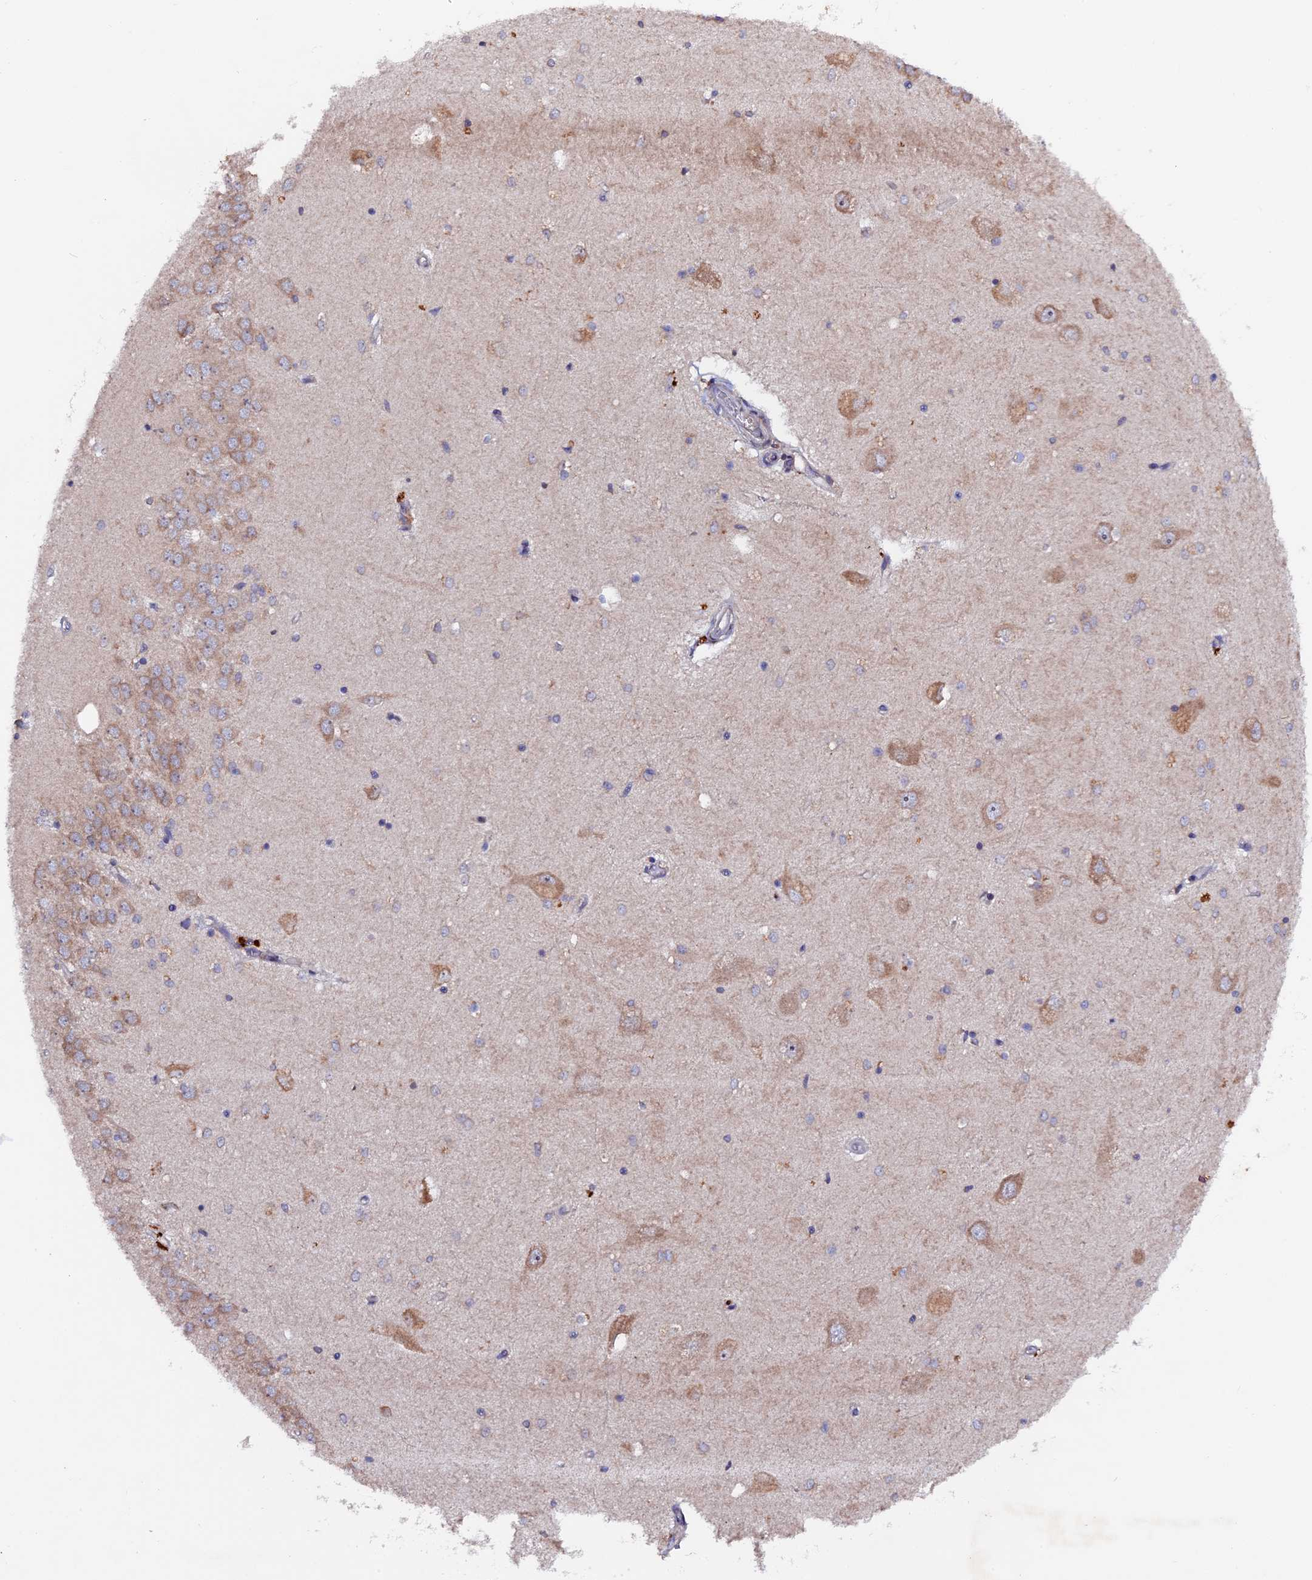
{"staining": {"intensity": "negative", "quantity": "none", "location": "none"}, "tissue": "hippocampus", "cell_type": "Glial cells", "image_type": "normal", "snomed": [{"axis": "morphology", "description": "Normal tissue, NOS"}, {"axis": "topography", "description": "Hippocampus"}], "caption": "Immunohistochemical staining of unremarkable hippocampus shows no significant expression in glial cells. Nuclei are stained in blue.", "gene": "RAB15", "patient": {"sex": "male", "age": 45}}